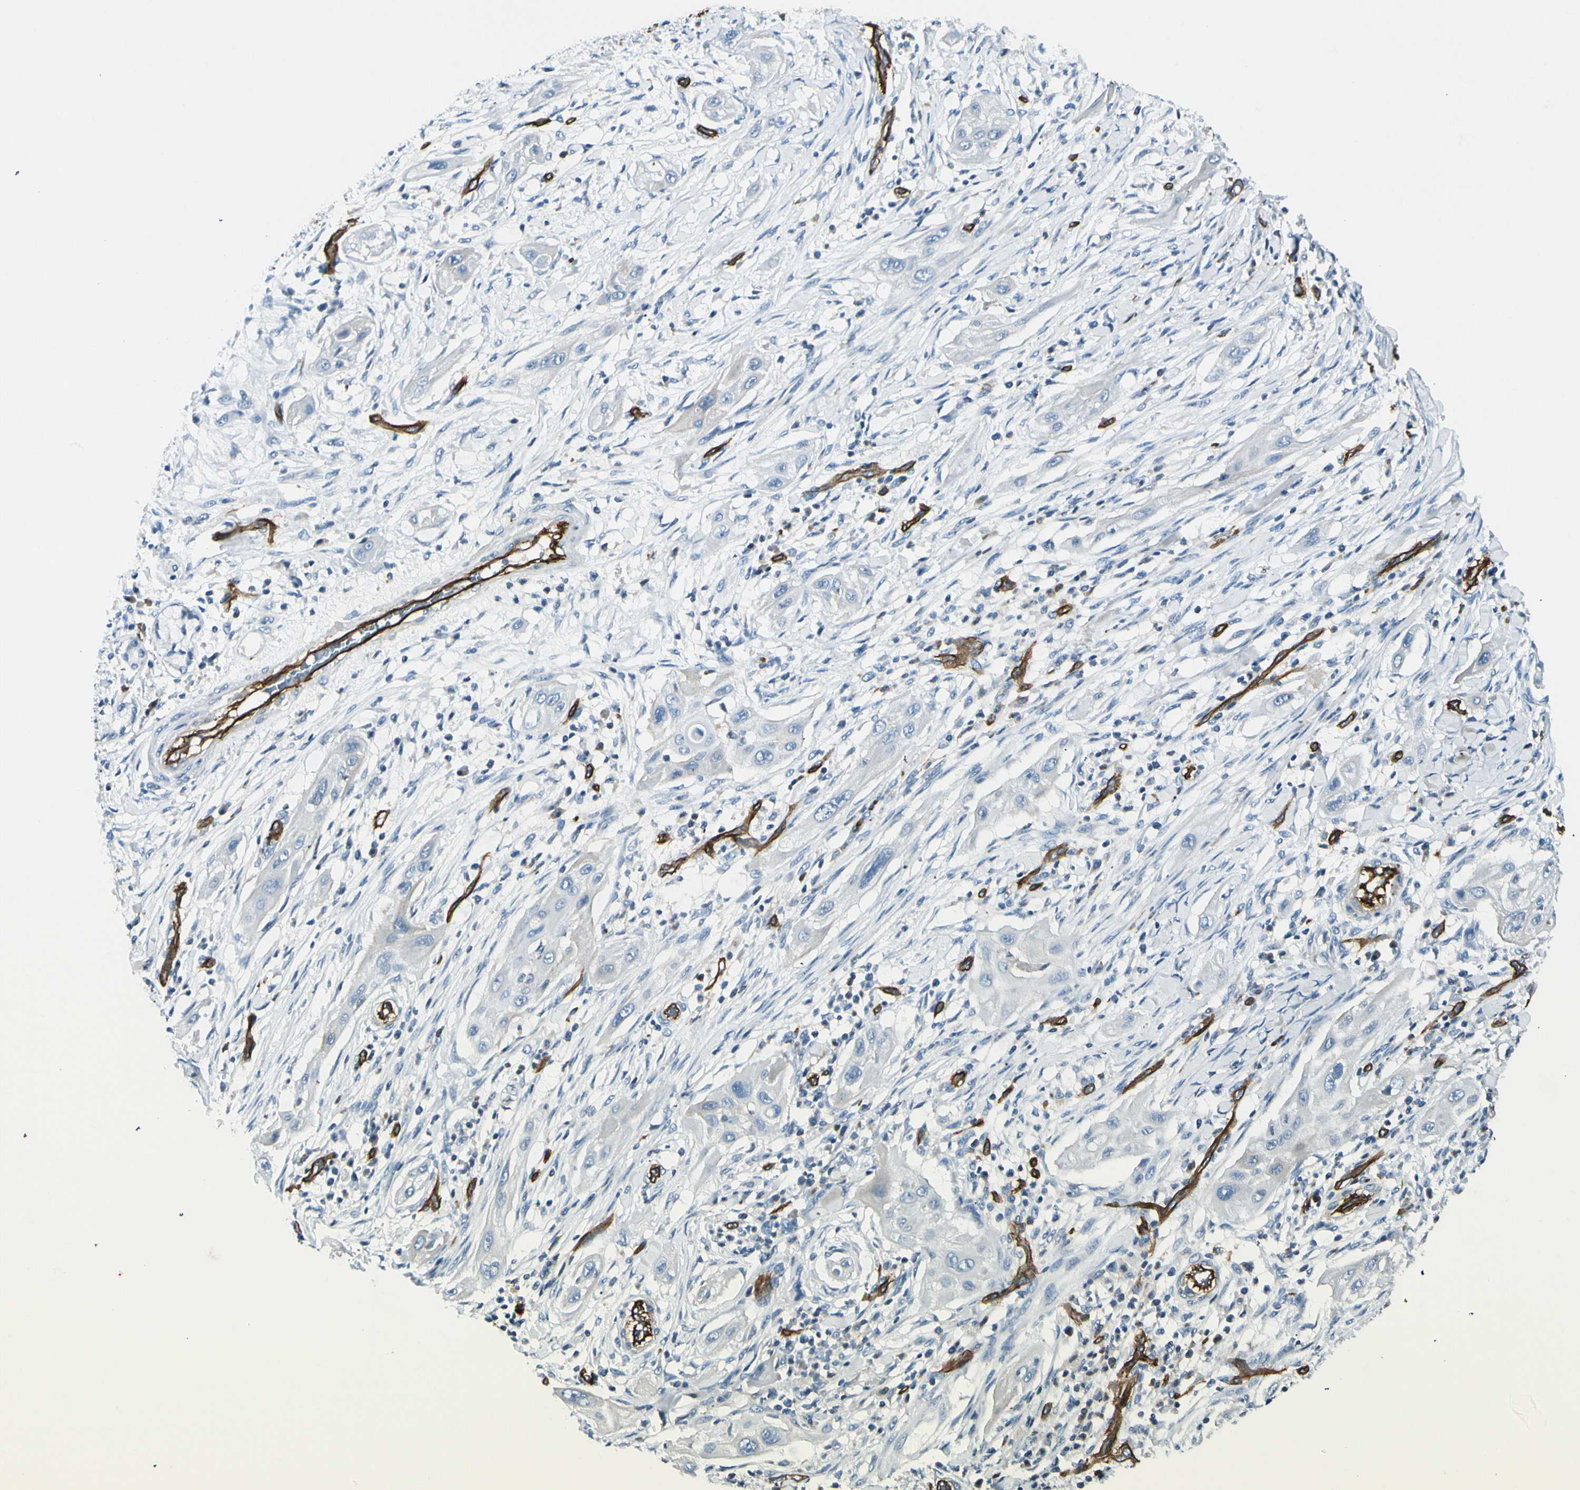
{"staining": {"intensity": "negative", "quantity": "none", "location": "none"}, "tissue": "lung cancer", "cell_type": "Tumor cells", "image_type": "cancer", "snomed": [{"axis": "morphology", "description": "Squamous cell carcinoma, NOS"}, {"axis": "topography", "description": "Lung"}], "caption": "Histopathology image shows no protein positivity in tumor cells of squamous cell carcinoma (lung) tissue. (DAB IHC, high magnification).", "gene": "CD93", "patient": {"sex": "female", "age": 47}}